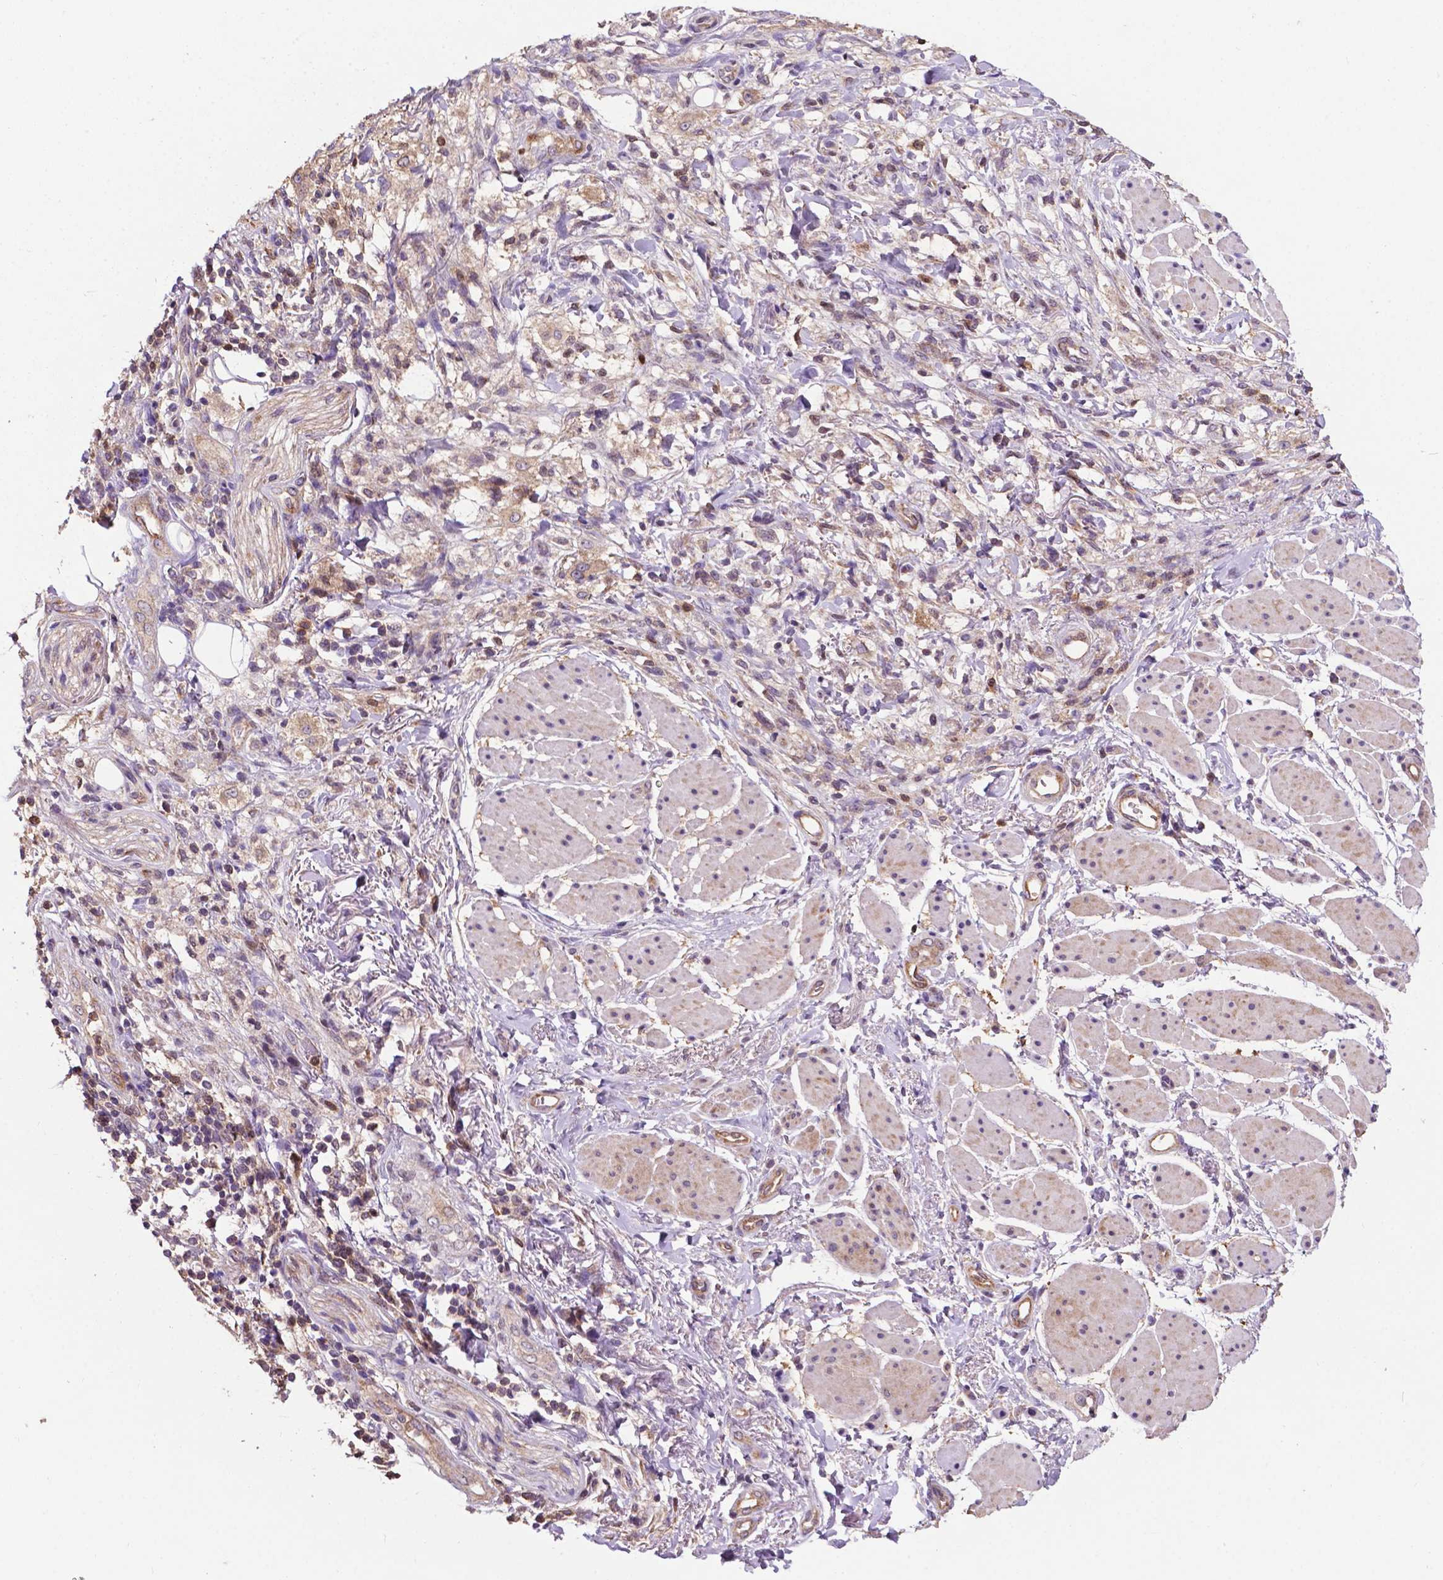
{"staining": {"intensity": "weak", "quantity": "<25%", "location": "cytoplasmic/membranous"}, "tissue": "stomach cancer", "cell_type": "Tumor cells", "image_type": "cancer", "snomed": [{"axis": "morphology", "description": "Adenocarcinoma, NOS"}, {"axis": "topography", "description": "Stomach"}], "caption": "This is an immunohistochemistry photomicrograph of stomach adenocarcinoma. There is no expression in tumor cells.", "gene": "SMAD3", "patient": {"sex": "female", "age": 60}}